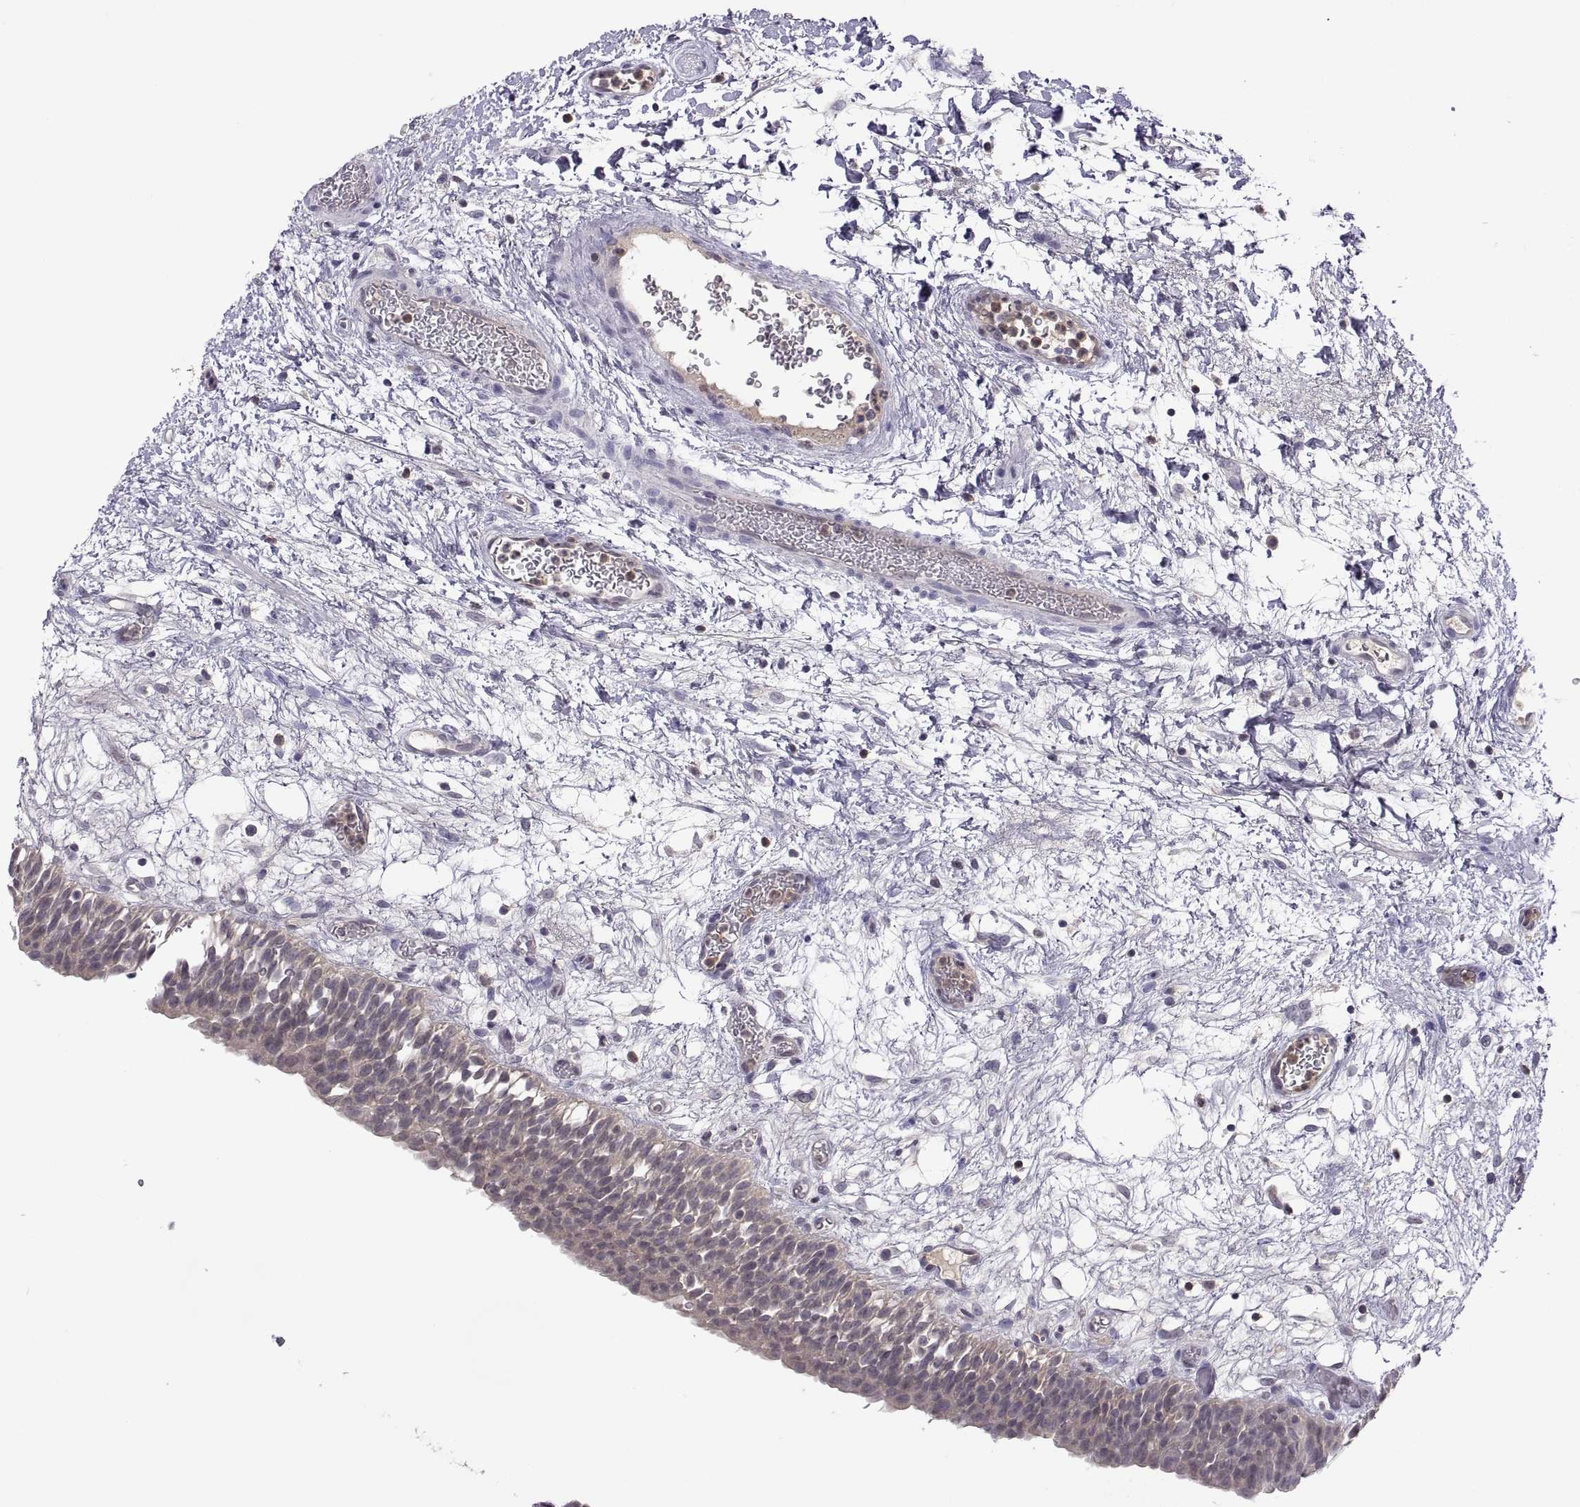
{"staining": {"intensity": "negative", "quantity": "none", "location": "none"}, "tissue": "urinary bladder", "cell_type": "Urothelial cells", "image_type": "normal", "snomed": [{"axis": "morphology", "description": "Normal tissue, NOS"}, {"axis": "topography", "description": "Urinary bladder"}], "caption": "This histopathology image is of normal urinary bladder stained with IHC to label a protein in brown with the nuclei are counter-stained blue. There is no staining in urothelial cells.", "gene": "FGF9", "patient": {"sex": "male", "age": 76}}